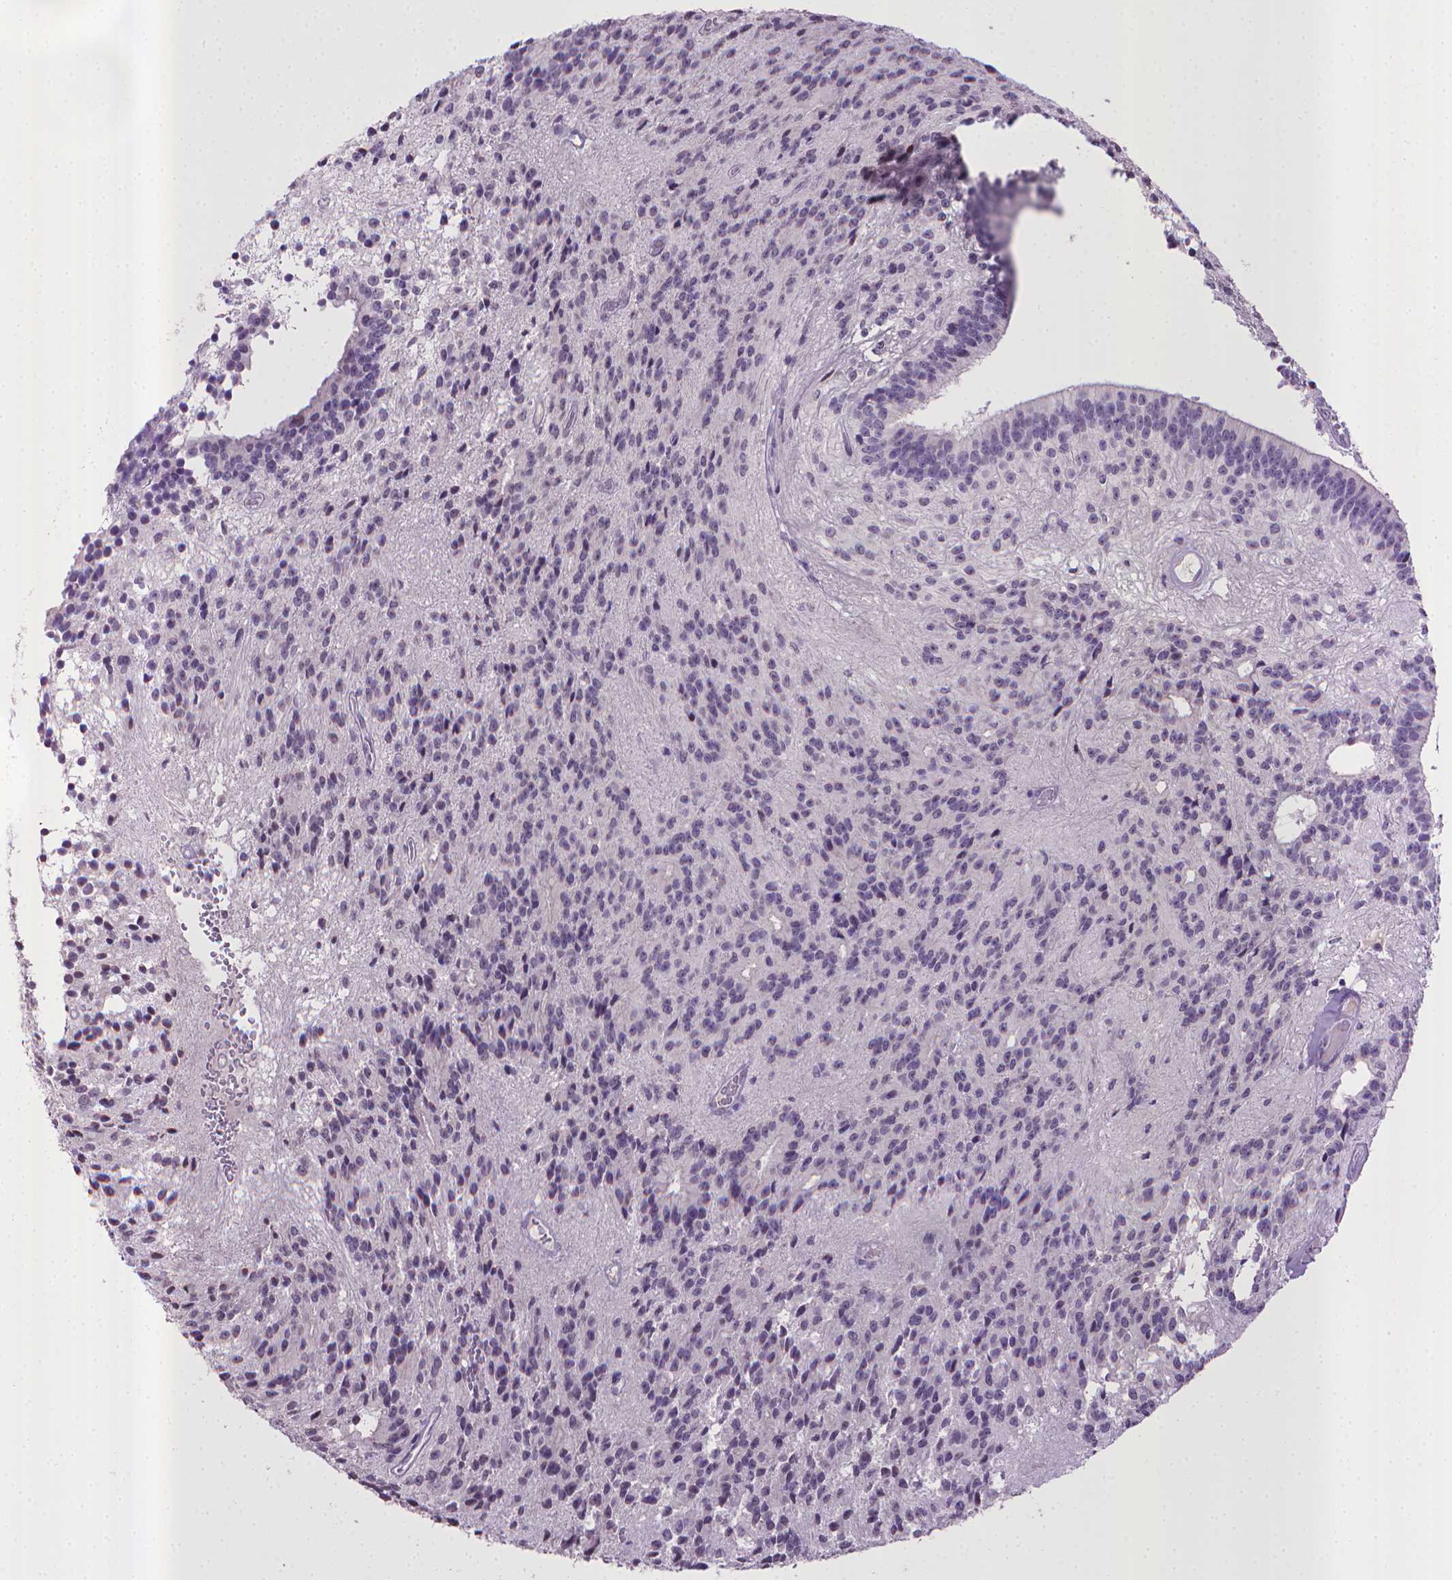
{"staining": {"intensity": "negative", "quantity": "none", "location": "none"}, "tissue": "glioma", "cell_type": "Tumor cells", "image_type": "cancer", "snomed": [{"axis": "morphology", "description": "Glioma, malignant, Low grade"}, {"axis": "topography", "description": "Brain"}], "caption": "A histopathology image of glioma stained for a protein shows no brown staining in tumor cells.", "gene": "KMO", "patient": {"sex": "male", "age": 31}}